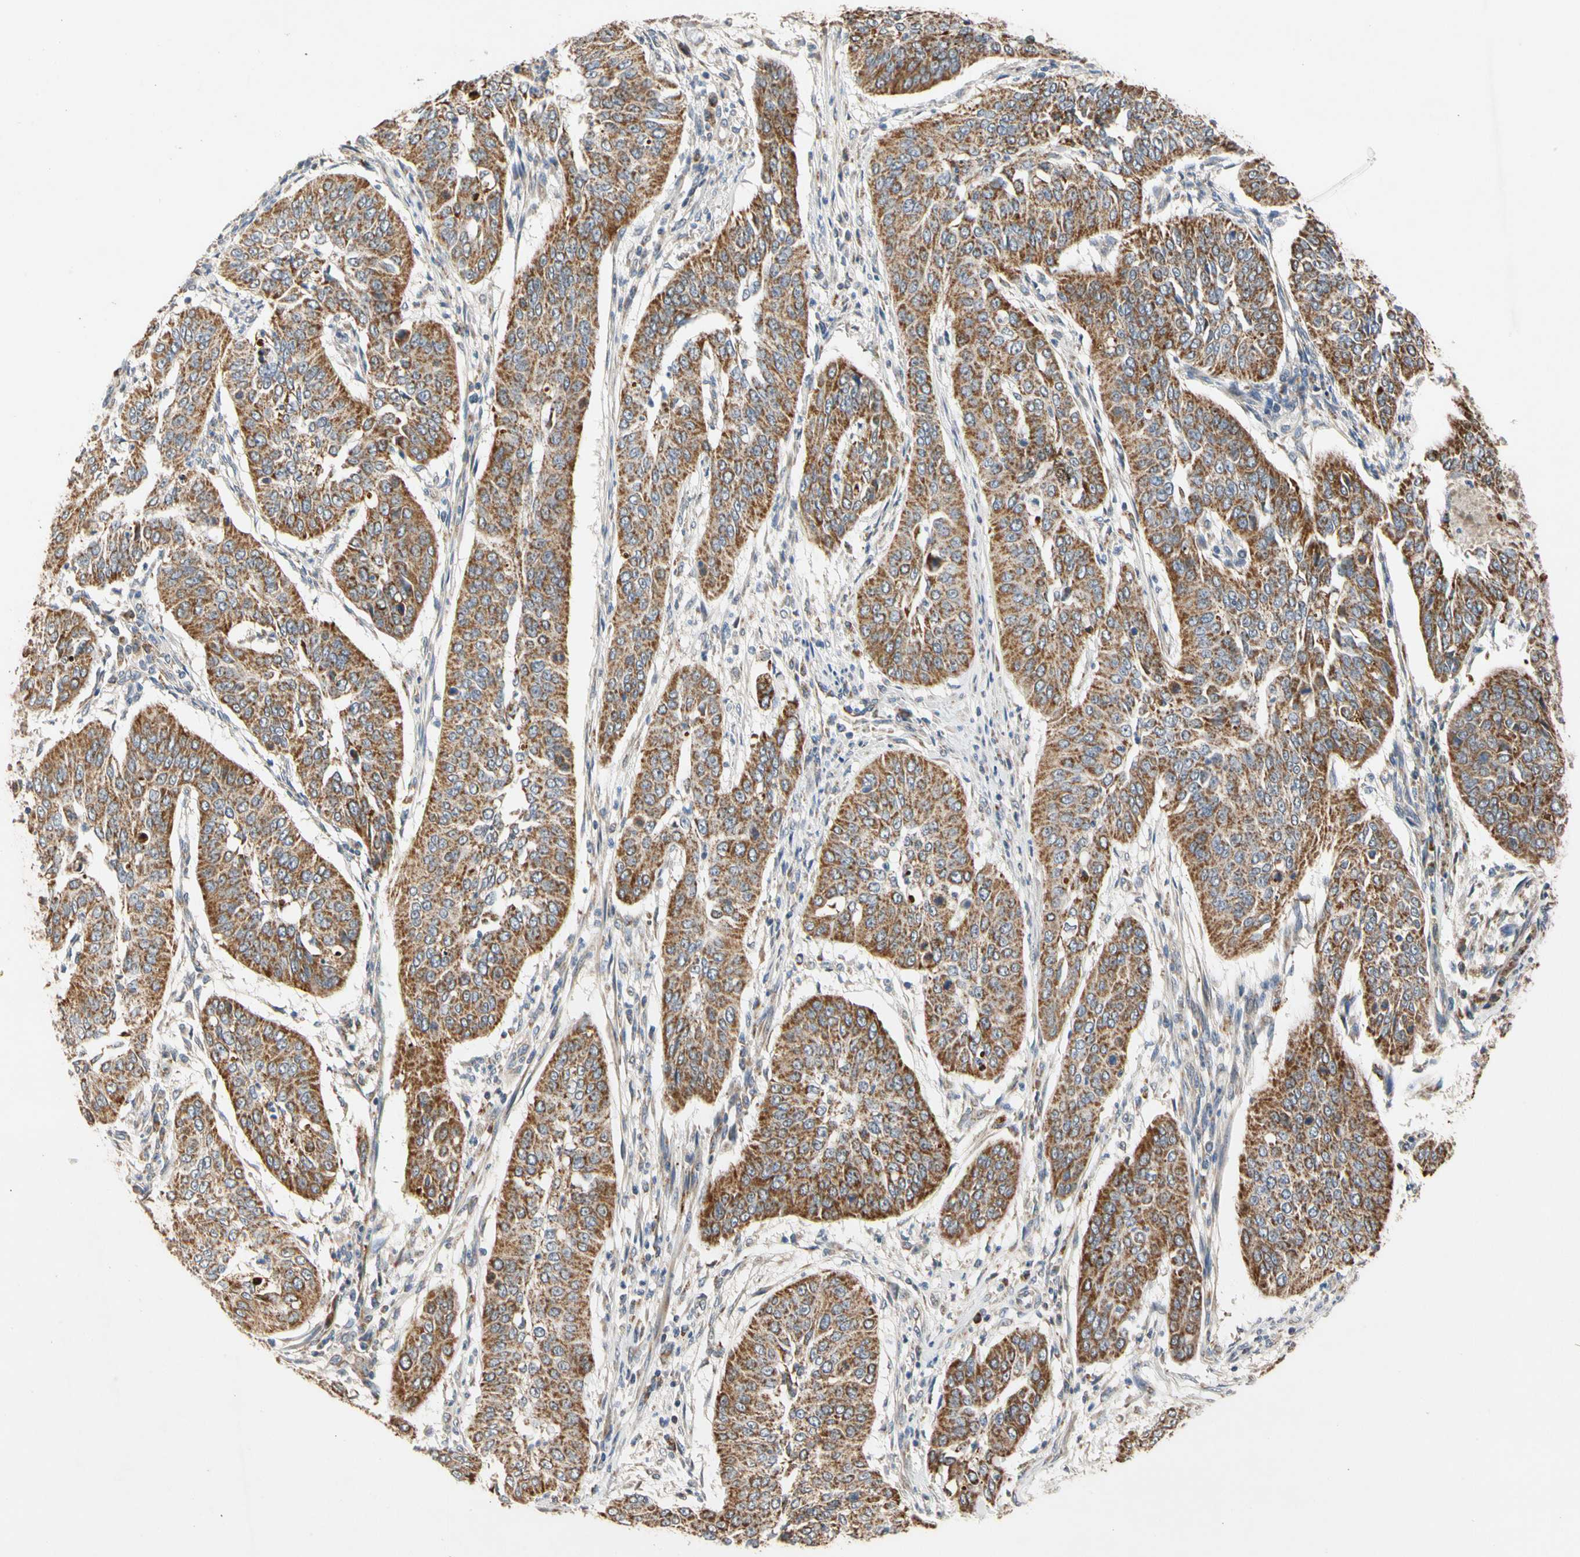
{"staining": {"intensity": "strong", "quantity": ">75%", "location": "cytoplasmic/membranous"}, "tissue": "cervical cancer", "cell_type": "Tumor cells", "image_type": "cancer", "snomed": [{"axis": "morphology", "description": "Normal tissue, NOS"}, {"axis": "morphology", "description": "Squamous cell carcinoma, NOS"}, {"axis": "topography", "description": "Cervix"}], "caption": "Brown immunohistochemical staining in human cervical cancer displays strong cytoplasmic/membranous staining in about >75% of tumor cells.", "gene": "GPD2", "patient": {"sex": "female", "age": 39}}